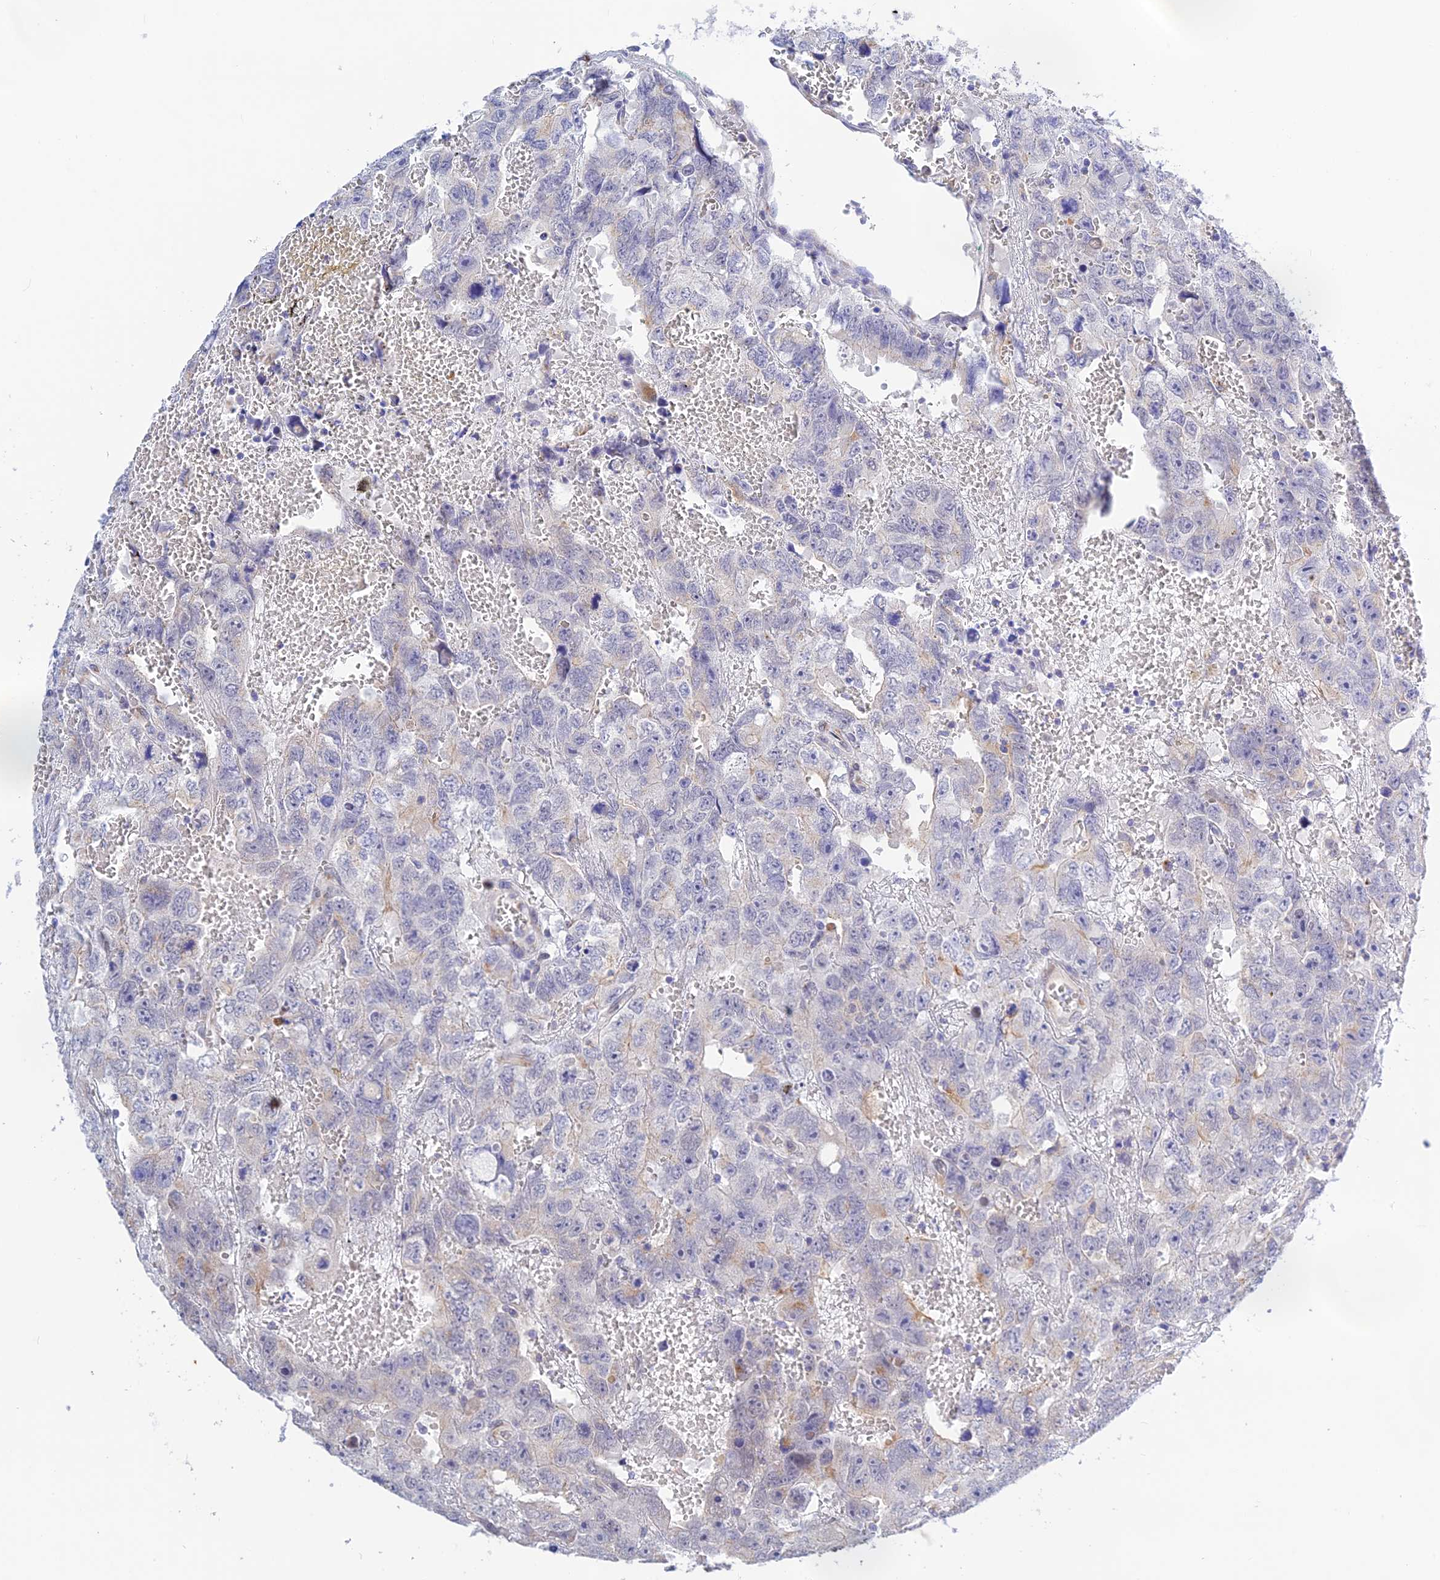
{"staining": {"intensity": "negative", "quantity": "none", "location": "none"}, "tissue": "testis cancer", "cell_type": "Tumor cells", "image_type": "cancer", "snomed": [{"axis": "morphology", "description": "Carcinoma, Embryonal, NOS"}, {"axis": "topography", "description": "Testis"}], "caption": "A micrograph of human testis cancer (embryonal carcinoma) is negative for staining in tumor cells. (Immunohistochemistry, brightfield microscopy, high magnification).", "gene": "SNX17", "patient": {"sex": "male", "age": 45}}